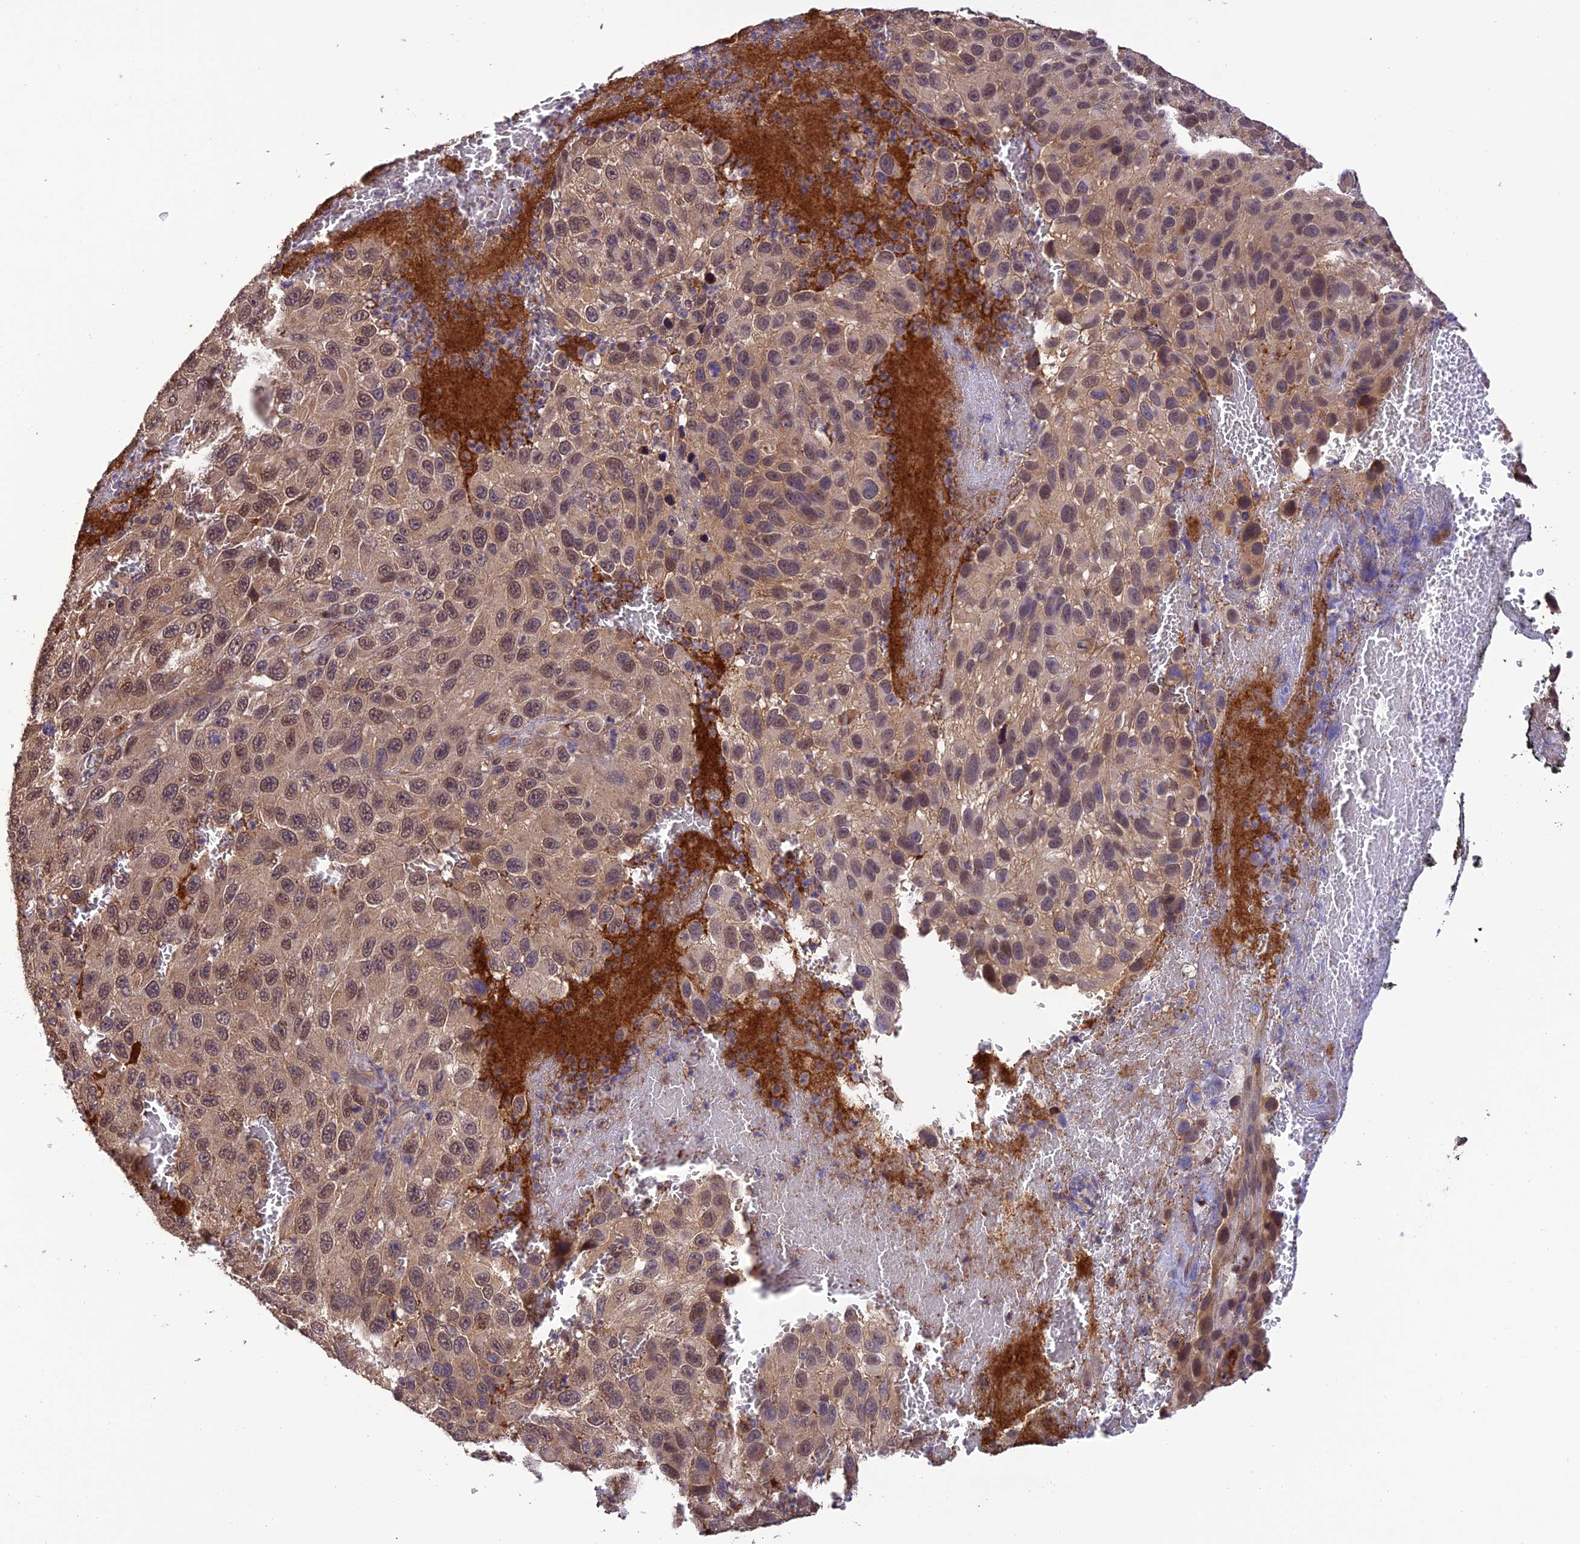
{"staining": {"intensity": "weak", "quantity": ">75%", "location": "nuclear"}, "tissue": "melanoma", "cell_type": "Tumor cells", "image_type": "cancer", "snomed": [{"axis": "morphology", "description": "Normal tissue, NOS"}, {"axis": "morphology", "description": "Malignant melanoma, NOS"}, {"axis": "topography", "description": "Skin"}], "caption": "DAB (3,3'-diaminobenzidine) immunohistochemical staining of melanoma reveals weak nuclear protein positivity in approximately >75% of tumor cells. (DAB = brown stain, brightfield microscopy at high magnification).", "gene": "PSMB3", "patient": {"sex": "female", "age": 96}}